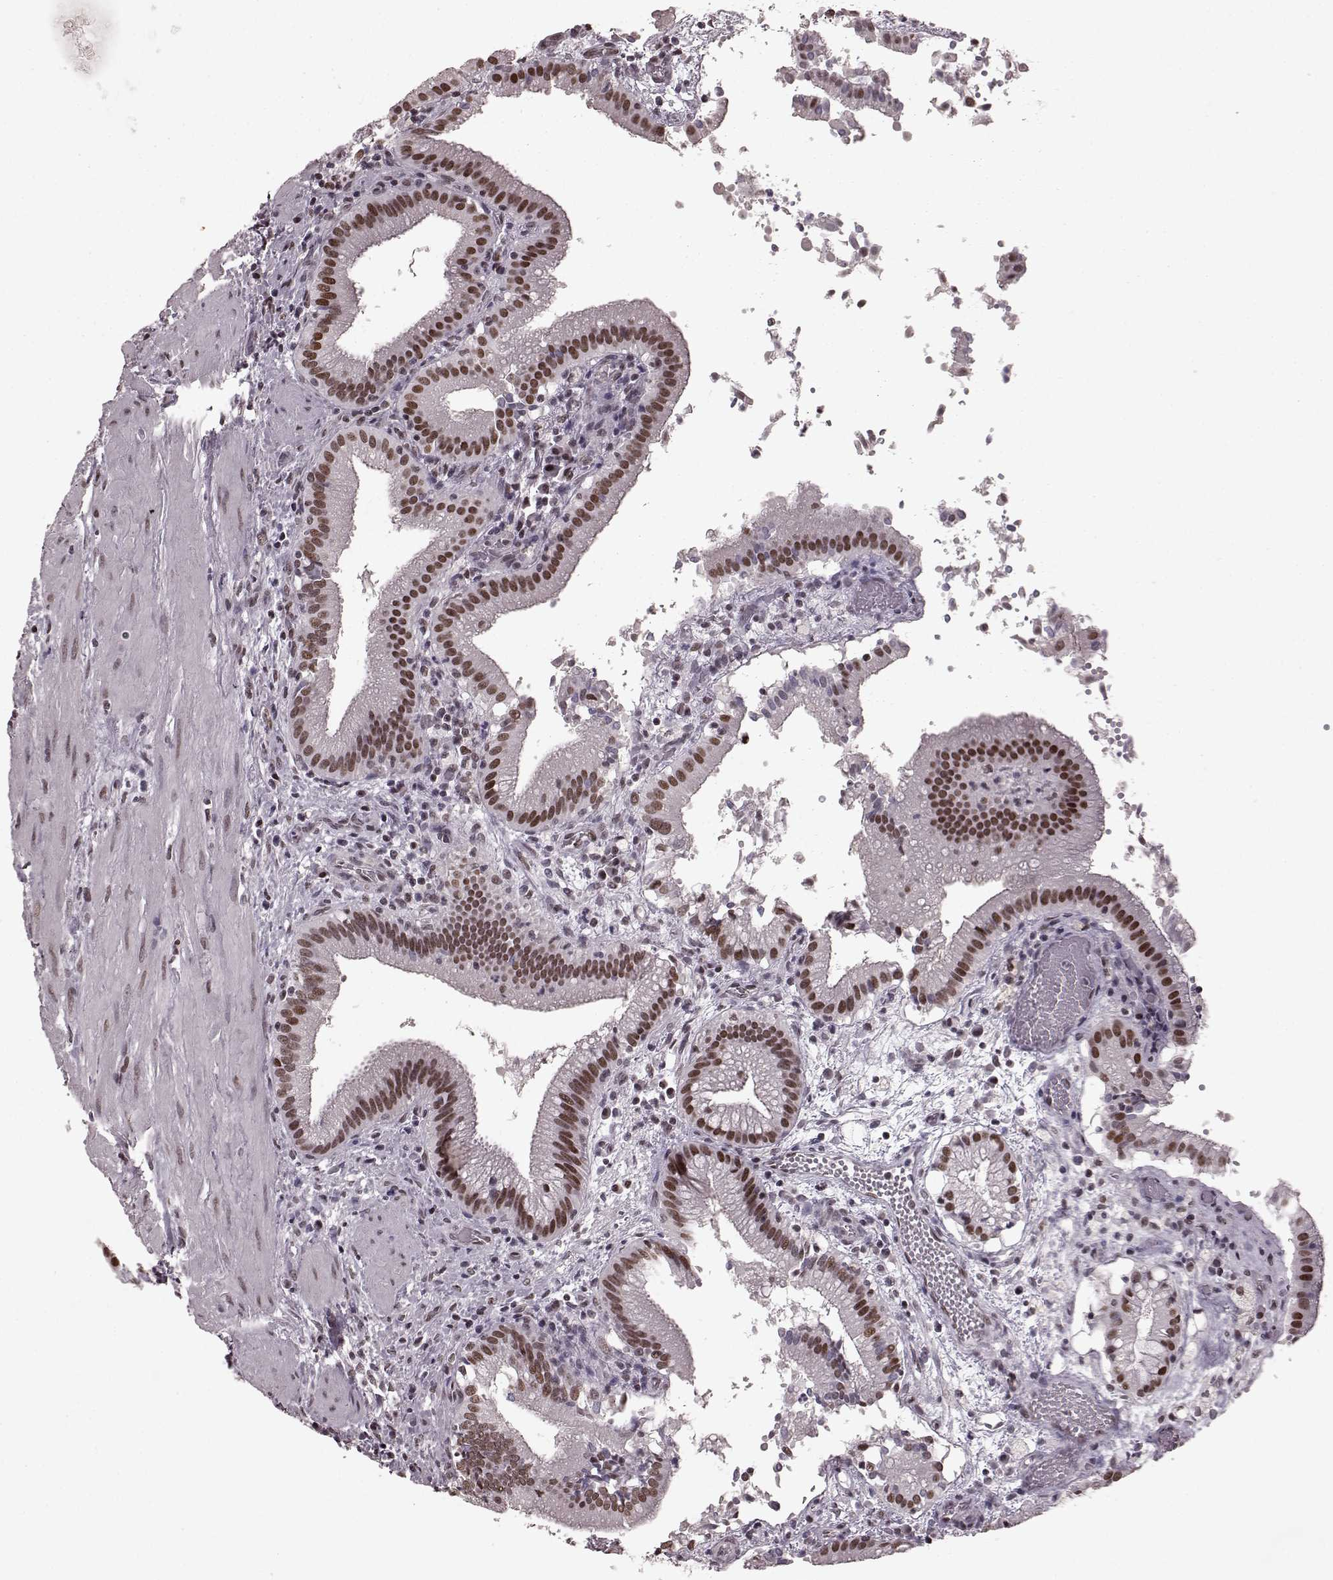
{"staining": {"intensity": "strong", "quantity": ">75%", "location": "nuclear"}, "tissue": "gallbladder", "cell_type": "Glandular cells", "image_type": "normal", "snomed": [{"axis": "morphology", "description": "Normal tissue, NOS"}, {"axis": "topography", "description": "Gallbladder"}], "caption": "Protein analysis of unremarkable gallbladder exhibits strong nuclear expression in approximately >75% of glandular cells. The staining is performed using DAB (3,3'-diaminobenzidine) brown chromogen to label protein expression. The nuclei are counter-stained blue using hematoxylin.", "gene": "NR2C1", "patient": {"sex": "male", "age": 42}}